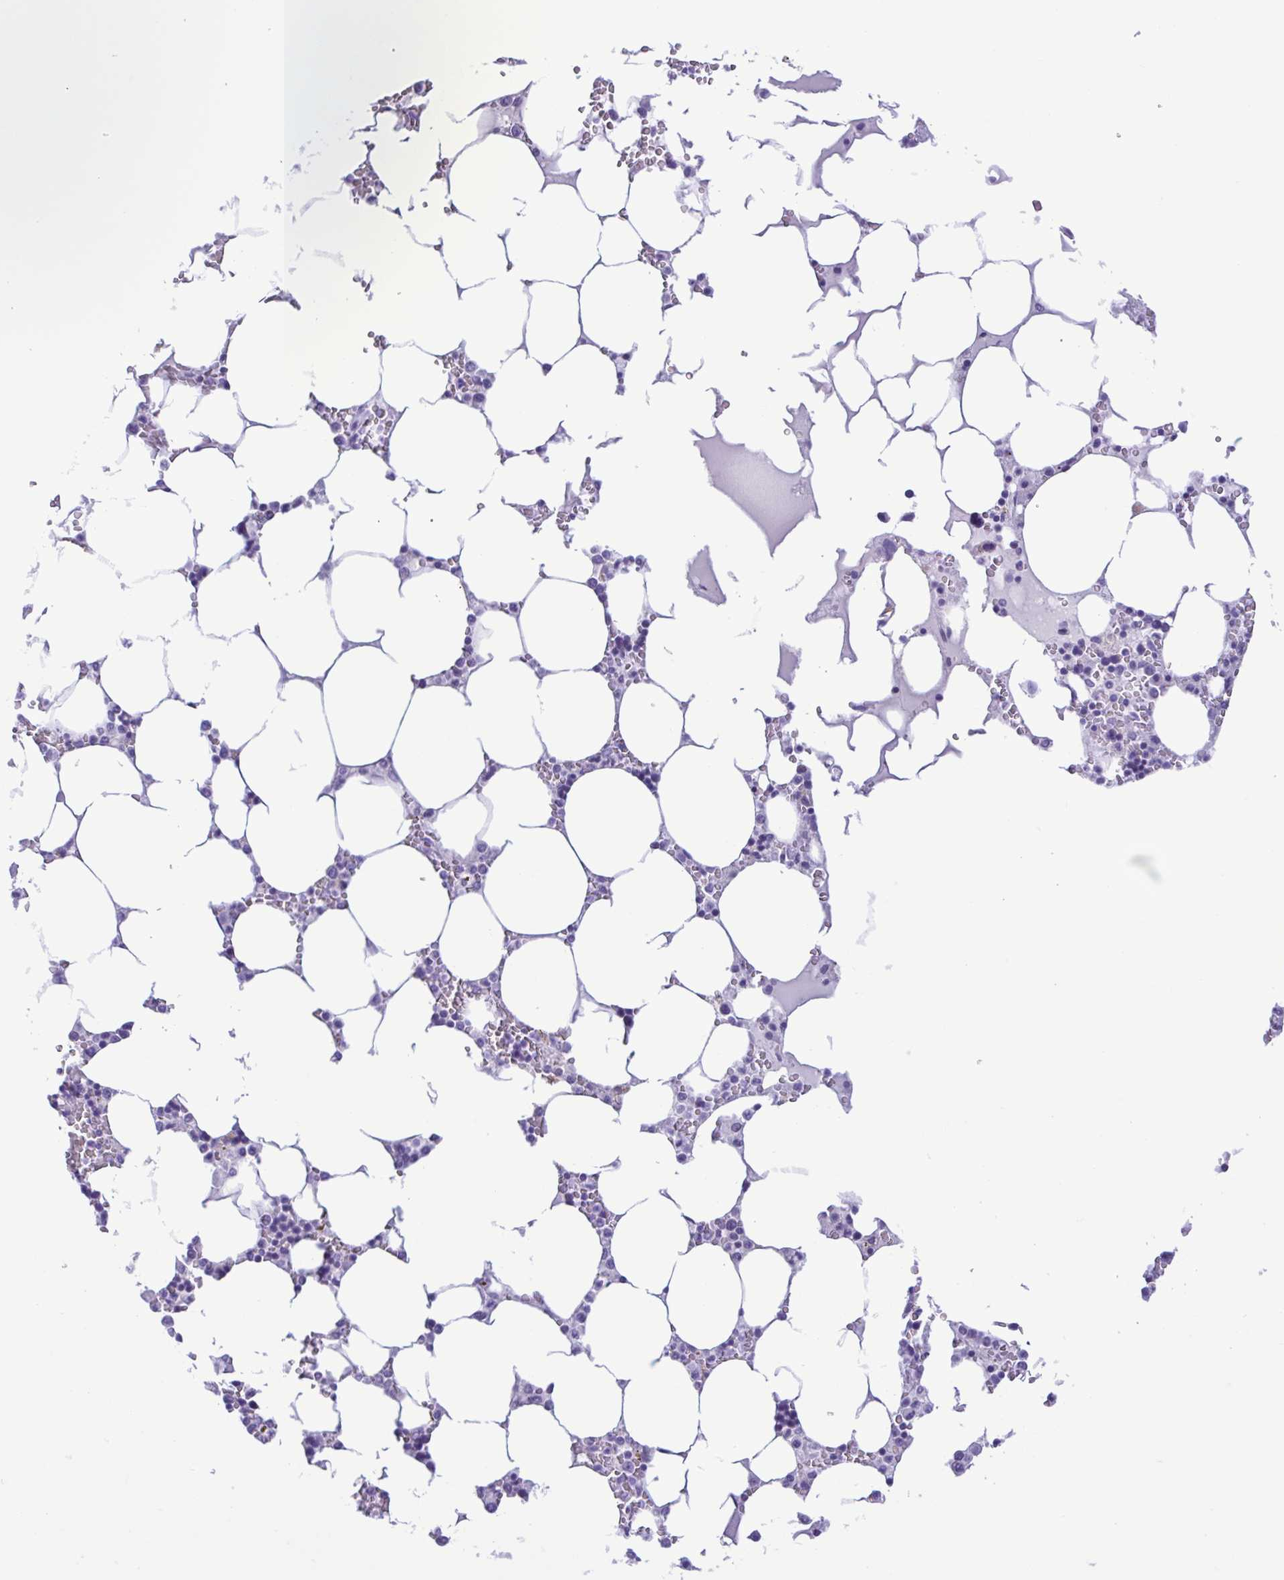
{"staining": {"intensity": "negative", "quantity": "none", "location": "none"}, "tissue": "bone marrow", "cell_type": "Hematopoietic cells", "image_type": "normal", "snomed": [{"axis": "morphology", "description": "Normal tissue, NOS"}, {"axis": "topography", "description": "Bone marrow"}], "caption": "Bone marrow stained for a protein using immunohistochemistry demonstrates no expression hematopoietic cells.", "gene": "SPATA16", "patient": {"sex": "male", "age": 64}}